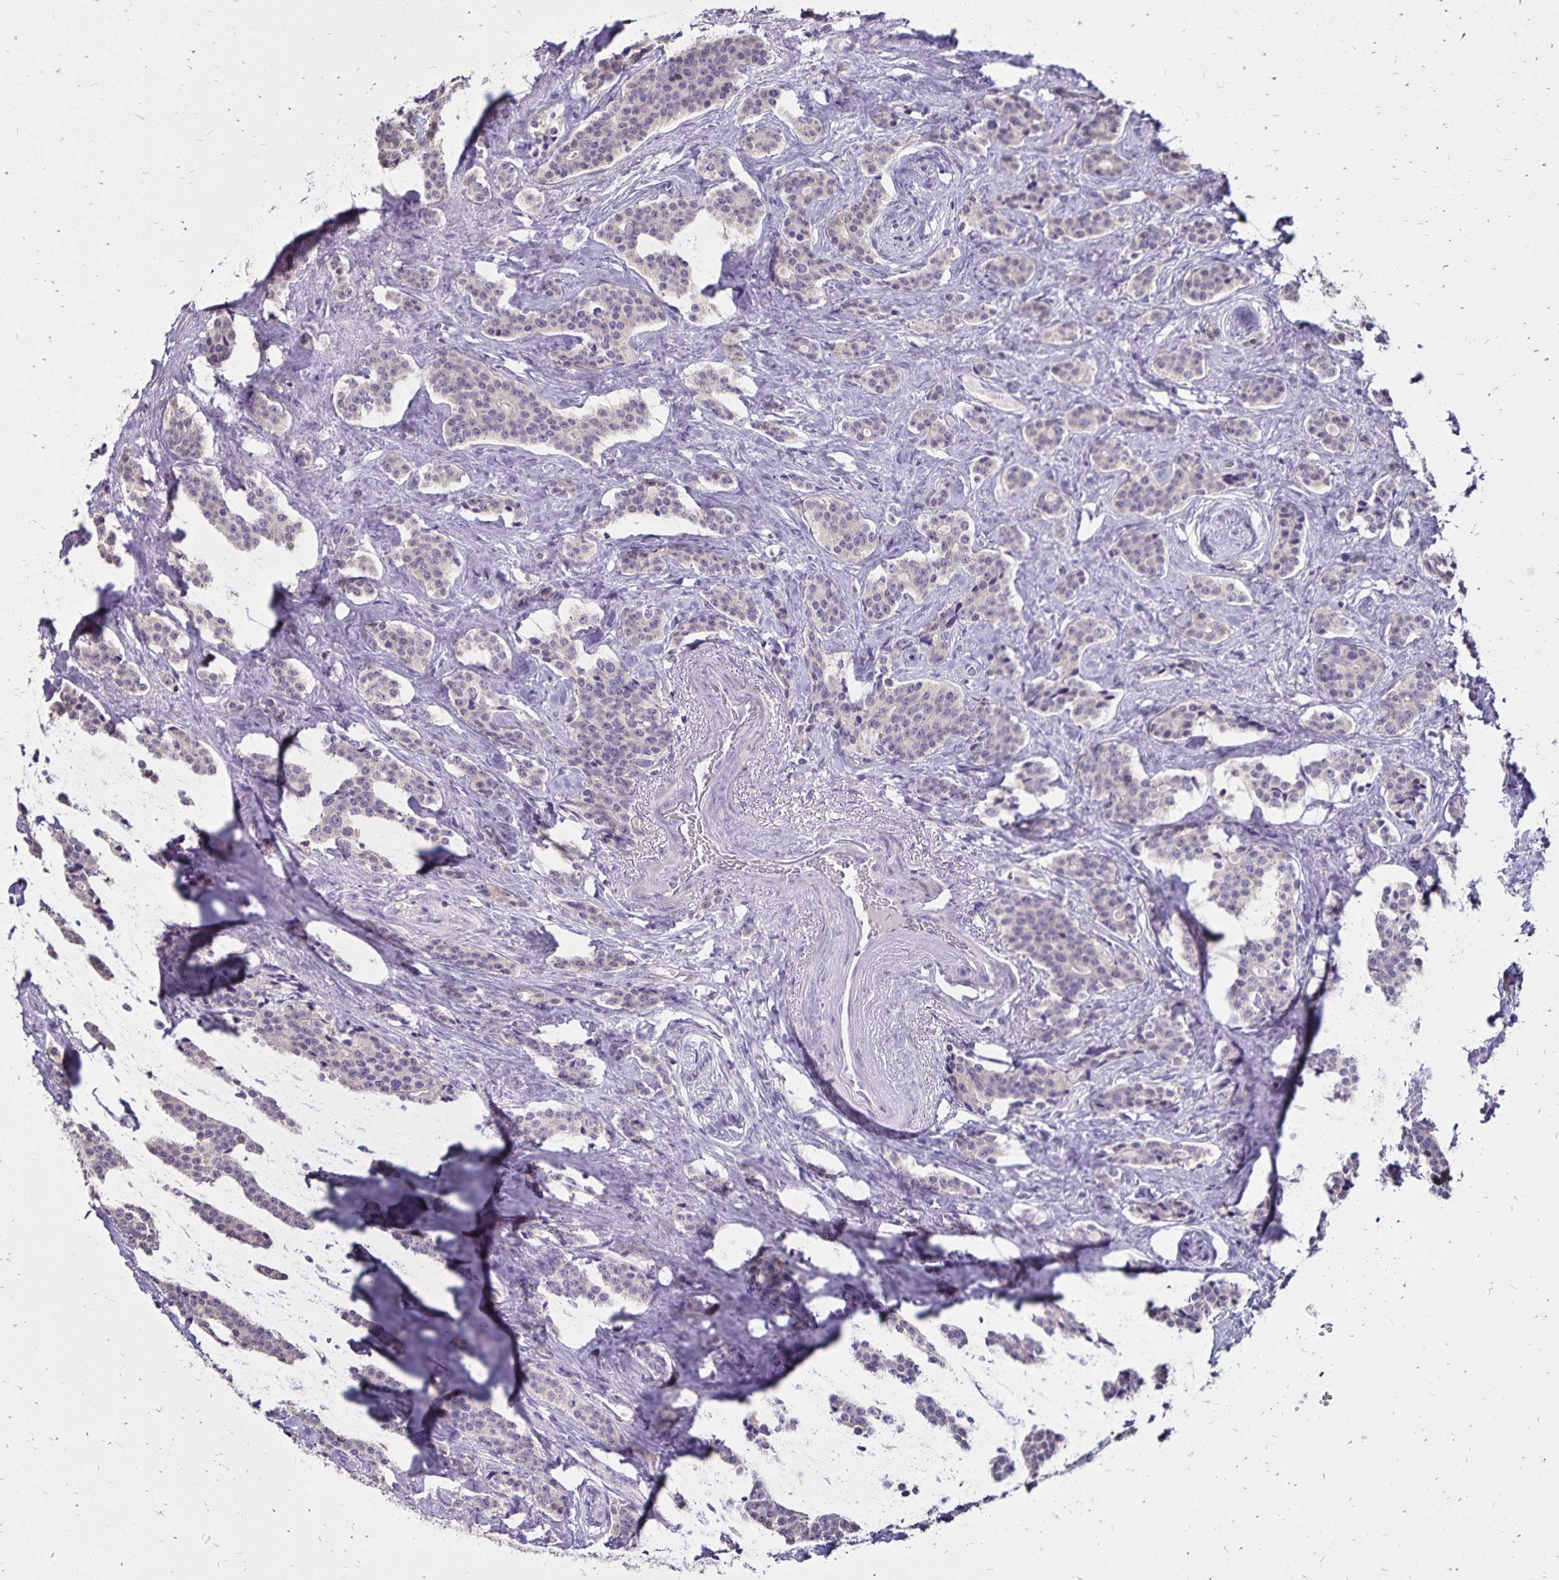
{"staining": {"intensity": "negative", "quantity": "none", "location": "none"}, "tissue": "carcinoid", "cell_type": "Tumor cells", "image_type": "cancer", "snomed": [{"axis": "morphology", "description": "Carcinoid, malignant, NOS"}, {"axis": "topography", "description": "Small intestine"}], "caption": "Immunohistochemical staining of carcinoid (malignant) exhibits no significant expression in tumor cells.", "gene": "SH3GL3", "patient": {"sex": "female", "age": 73}}